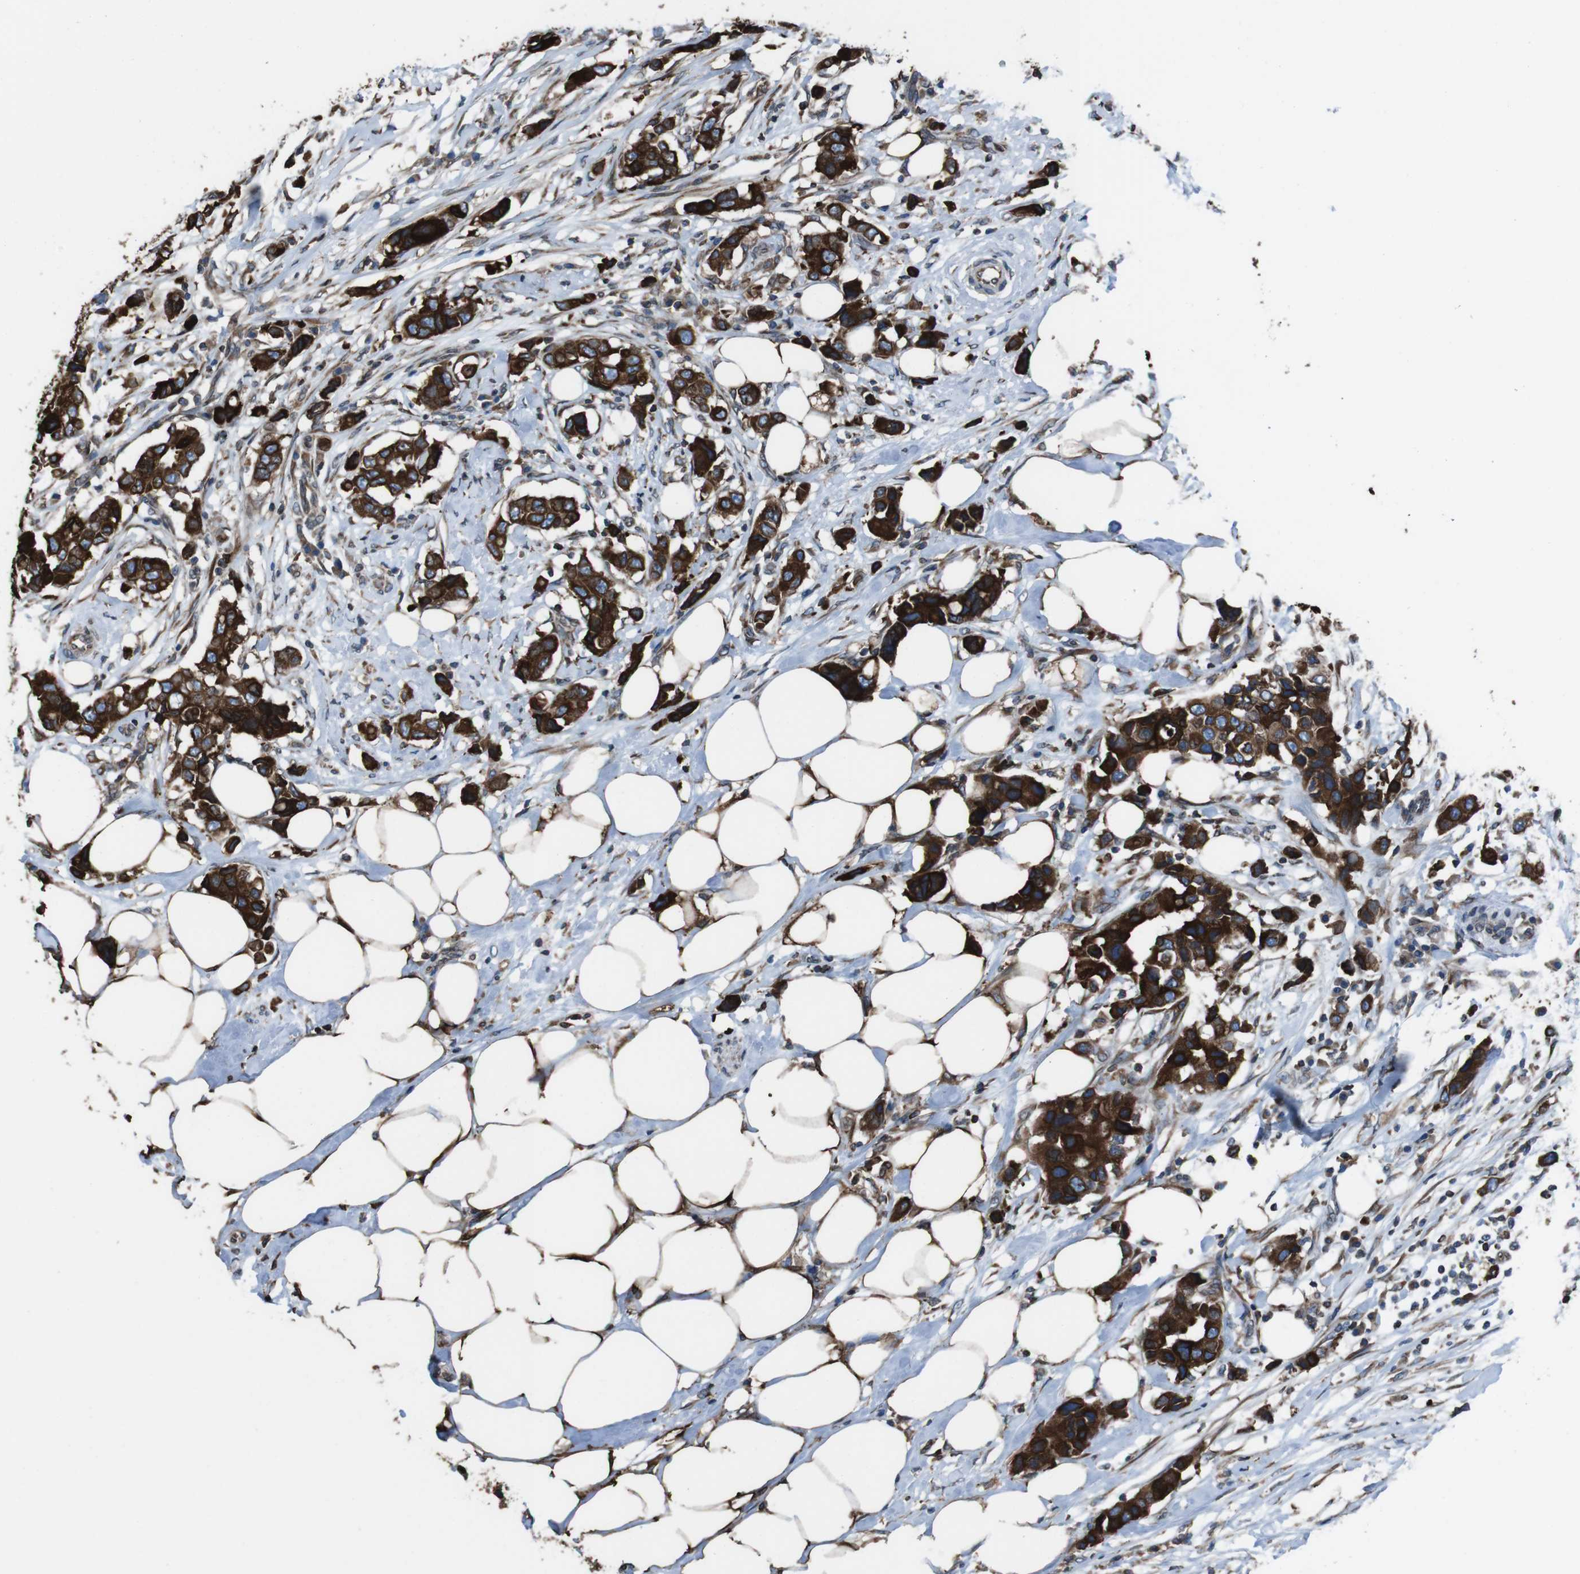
{"staining": {"intensity": "strong", "quantity": ">75%", "location": "cytoplasmic/membranous,nuclear"}, "tissue": "breast cancer", "cell_type": "Tumor cells", "image_type": "cancer", "snomed": [{"axis": "morphology", "description": "Normal tissue, NOS"}, {"axis": "morphology", "description": "Duct carcinoma"}, {"axis": "topography", "description": "Breast"}], "caption": "High-magnification brightfield microscopy of invasive ductal carcinoma (breast) stained with DAB (brown) and counterstained with hematoxylin (blue). tumor cells exhibit strong cytoplasmic/membranous and nuclear expression is identified in about>75% of cells. Using DAB (brown) and hematoxylin (blue) stains, captured at high magnification using brightfield microscopy.", "gene": "APMAP", "patient": {"sex": "female", "age": 50}}